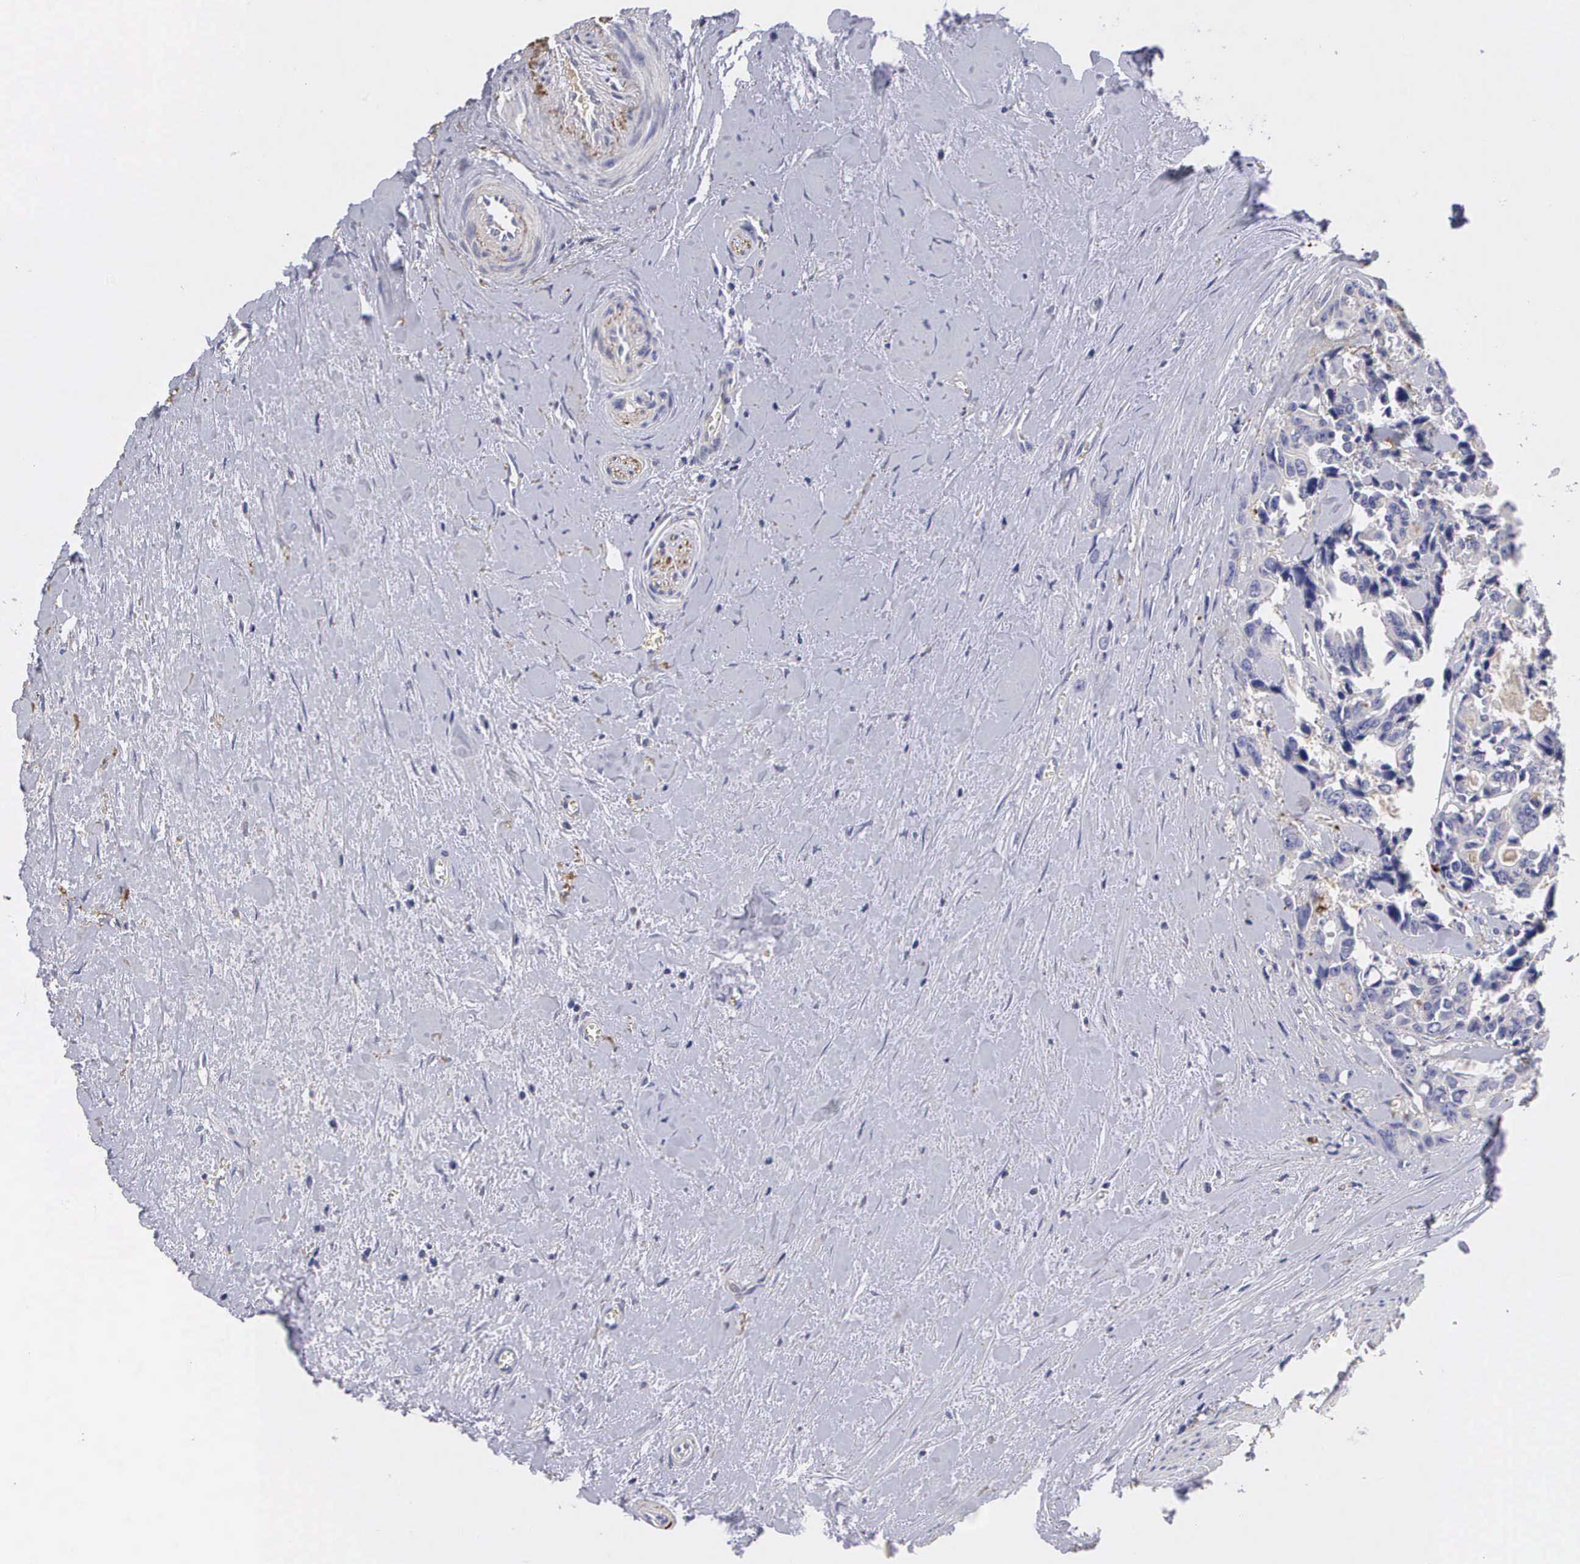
{"staining": {"intensity": "negative", "quantity": "none", "location": "none"}, "tissue": "colorectal cancer", "cell_type": "Tumor cells", "image_type": "cancer", "snomed": [{"axis": "morphology", "description": "Adenocarcinoma, NOS"}, {"axis": "topography", "description": "Rectum"}], "caption": "There is no significant positivity in tumor cells of adenocarcinoma (colorectal). (DAB (3,3'-diaminobenzidine) immunohistochemistry (IHC) visualized using brightfield microscopy, high magnification).", "gene": "CLU", "patient": {"sex": "male", "age": 76}}